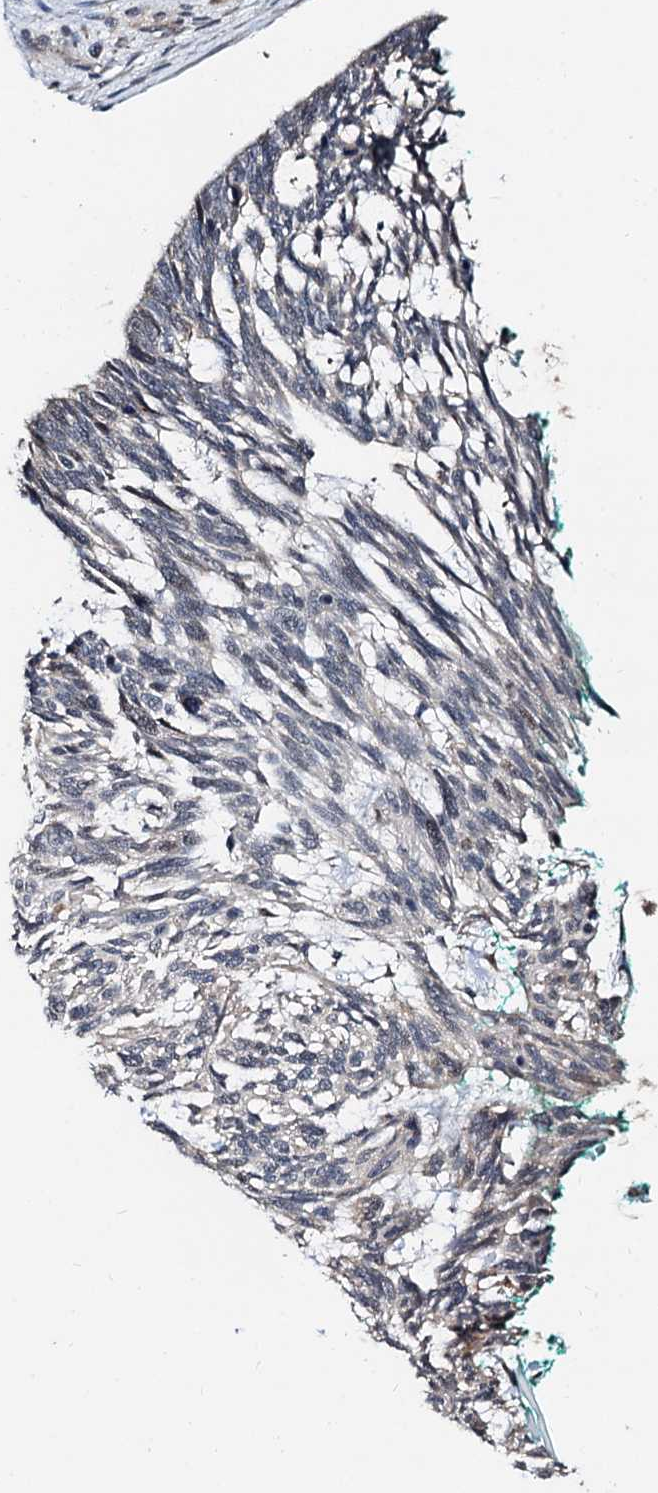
{"staining": {"intensity": "weak", "quantity": "<25%", "location": "cytoplasmic/membranous"}, "tissue": "skin cancer", "cell_type": "Tumor cells", "image_type": "cancer", "snomed": [{"axis": "morphology", "description": "Basal cell carcinoma"}, {"axis": "topography", "description": "Skin"}], "caption": "Tumor cells show no significant protein staining in basal cell carcinoma (skin).", "gene": "MCMBP", "patient": {"sex": "male", "age": 88}}